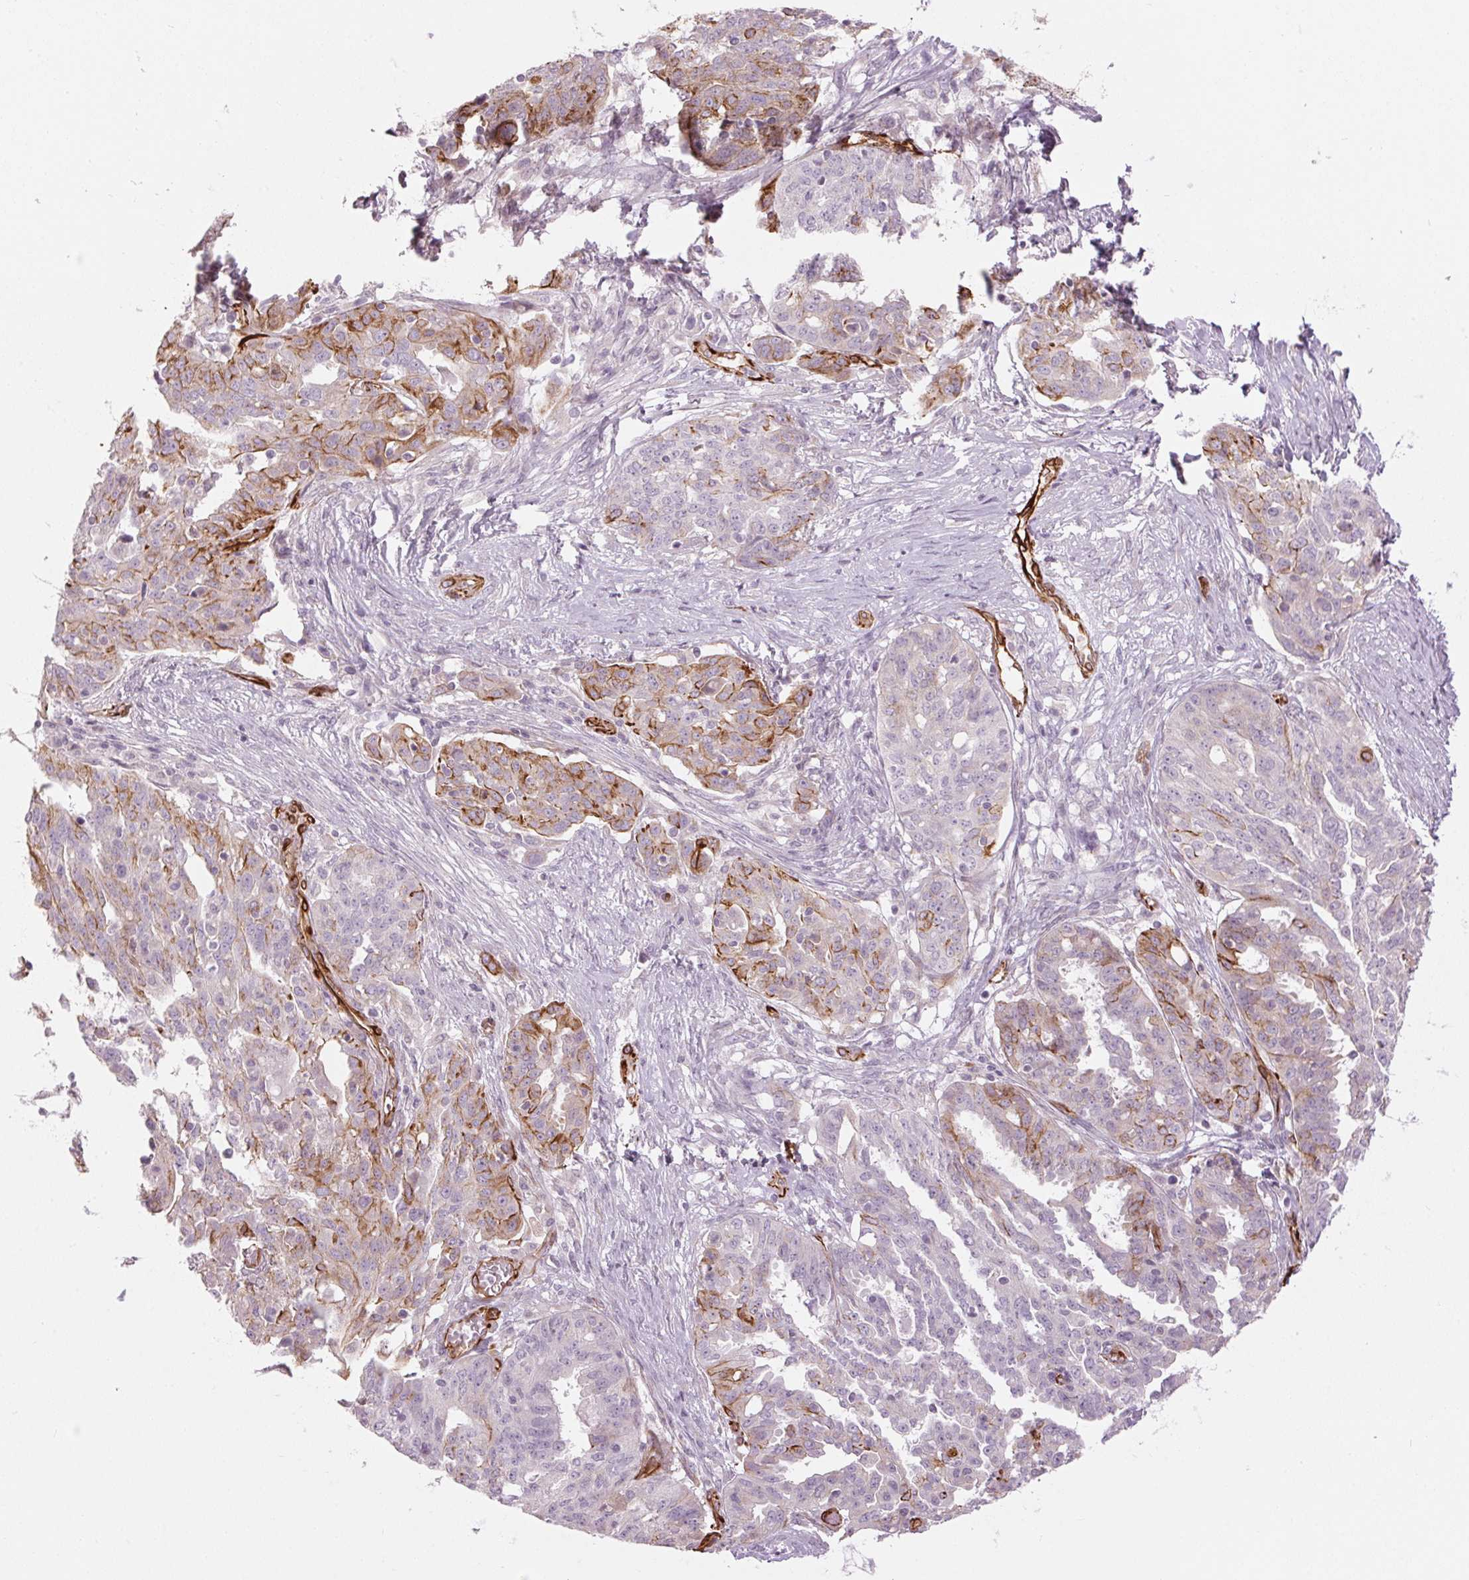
{"staining": {"intensity": "moderate", "quantity": "<25%", "location": "cytoplasmic/membranous"}, "tissue": "ovarian cancer", "cell_type": "Tumor cells", "image_type": "cancer", "snomed": [{"axis": "morphology", "description": "Cystadenocarcinoma, serous, NOS"}, {"axis": "topography", "description": "Ovary"}], "caption": "Protein expression analysis of human ovarian serous cystadenocarcinoma reveals moderate cytoplasmic/membranous staining in approximately <25% of tumor cells. (DAB (3,3'-diaminobenzidine) IHC, brown staining for protein, blue staining for nuclei).", "gene": "CLPS", "patient": {"sex": "female", "age": 67}}